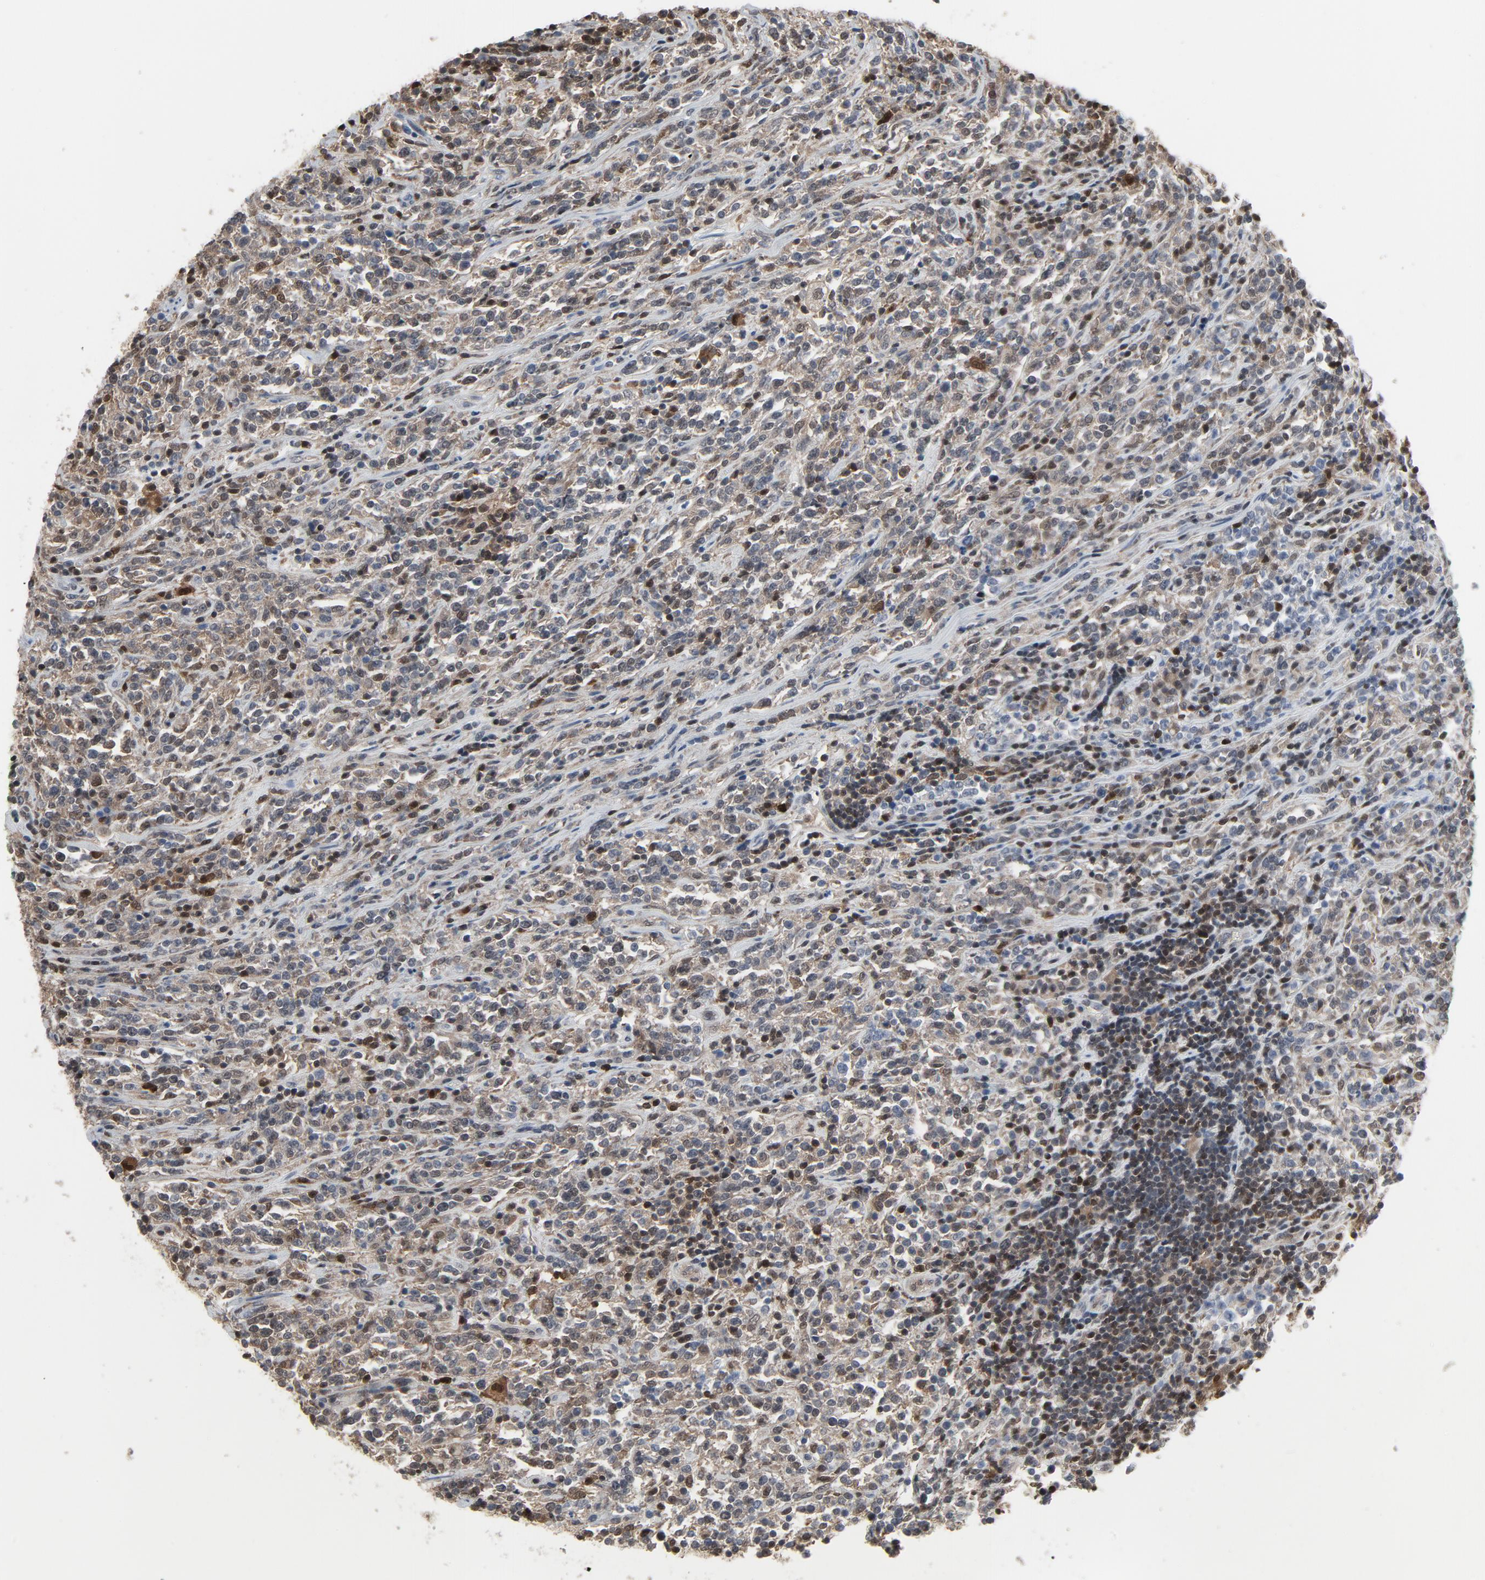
{"staining": {"intensity": "moderate", "quantity": ">75%", "location": "cytoplasmic/membranous,nuclear"}, "tissue": "lymphoma", "cell_type": "Tumor cells", "image_type": "cancer", "snomed": [{"axis": "morphology", "description": "Malignant lymphoma, non-Hodgkin's type, High grade"}, {"axis": "topography", "description": "Soft tissue"}], "caption": "Lymphoma stained with a protein marker demonstrates moderate staining in tumor cells.", "gene": "STAT5A", "patient": {"sex": "male", "age": 18}}